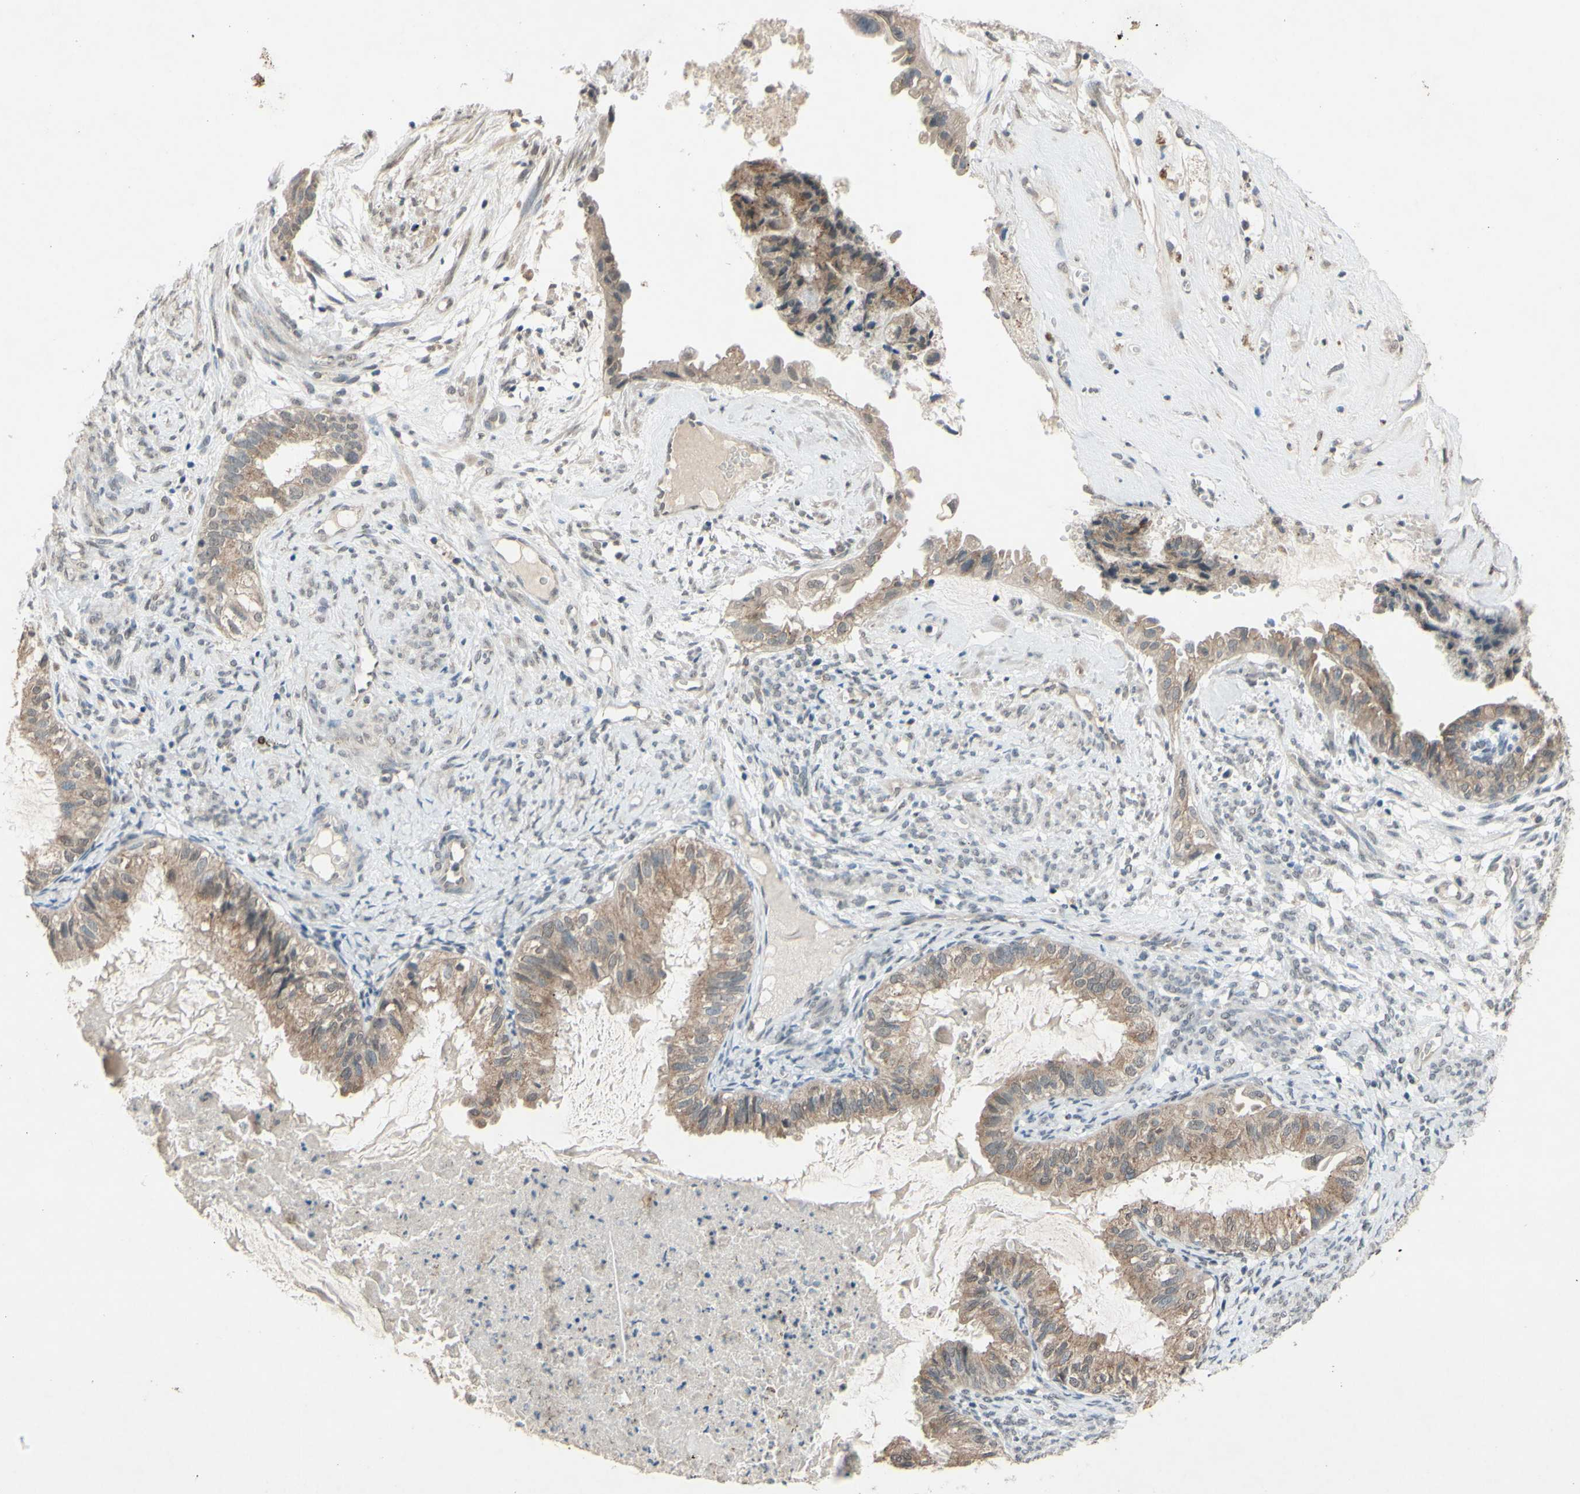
{"staining": {"intensity": "moderate", "quantity": ">75%", "location": "cytoplasmic/membranous"}, "tissue": "cervical cancer", "cell_type": "Tumor cells", "image_type": "cancer", "snomed": [{"axis": "morphology", "description": "Normal tissue, NOS"}, {"axis": "morphology", "description": "Adenocarcinoma, NOS"}, {"axis": "topography", "description": "Cervix"}, {"axis": "topography", "description": "Endometrium"}], "caption": "Tumor cells reveal medium levels of moderate cytoplasmic/membranous expression in about >75% of cells in human cervical cancer. The staining was performed using DAB, with brown indicating positive protein expression. Nuclei are stained blue with hematoxylin.", "gene": "CDCP1", "patient": {"sex": "female", "age": 86}}